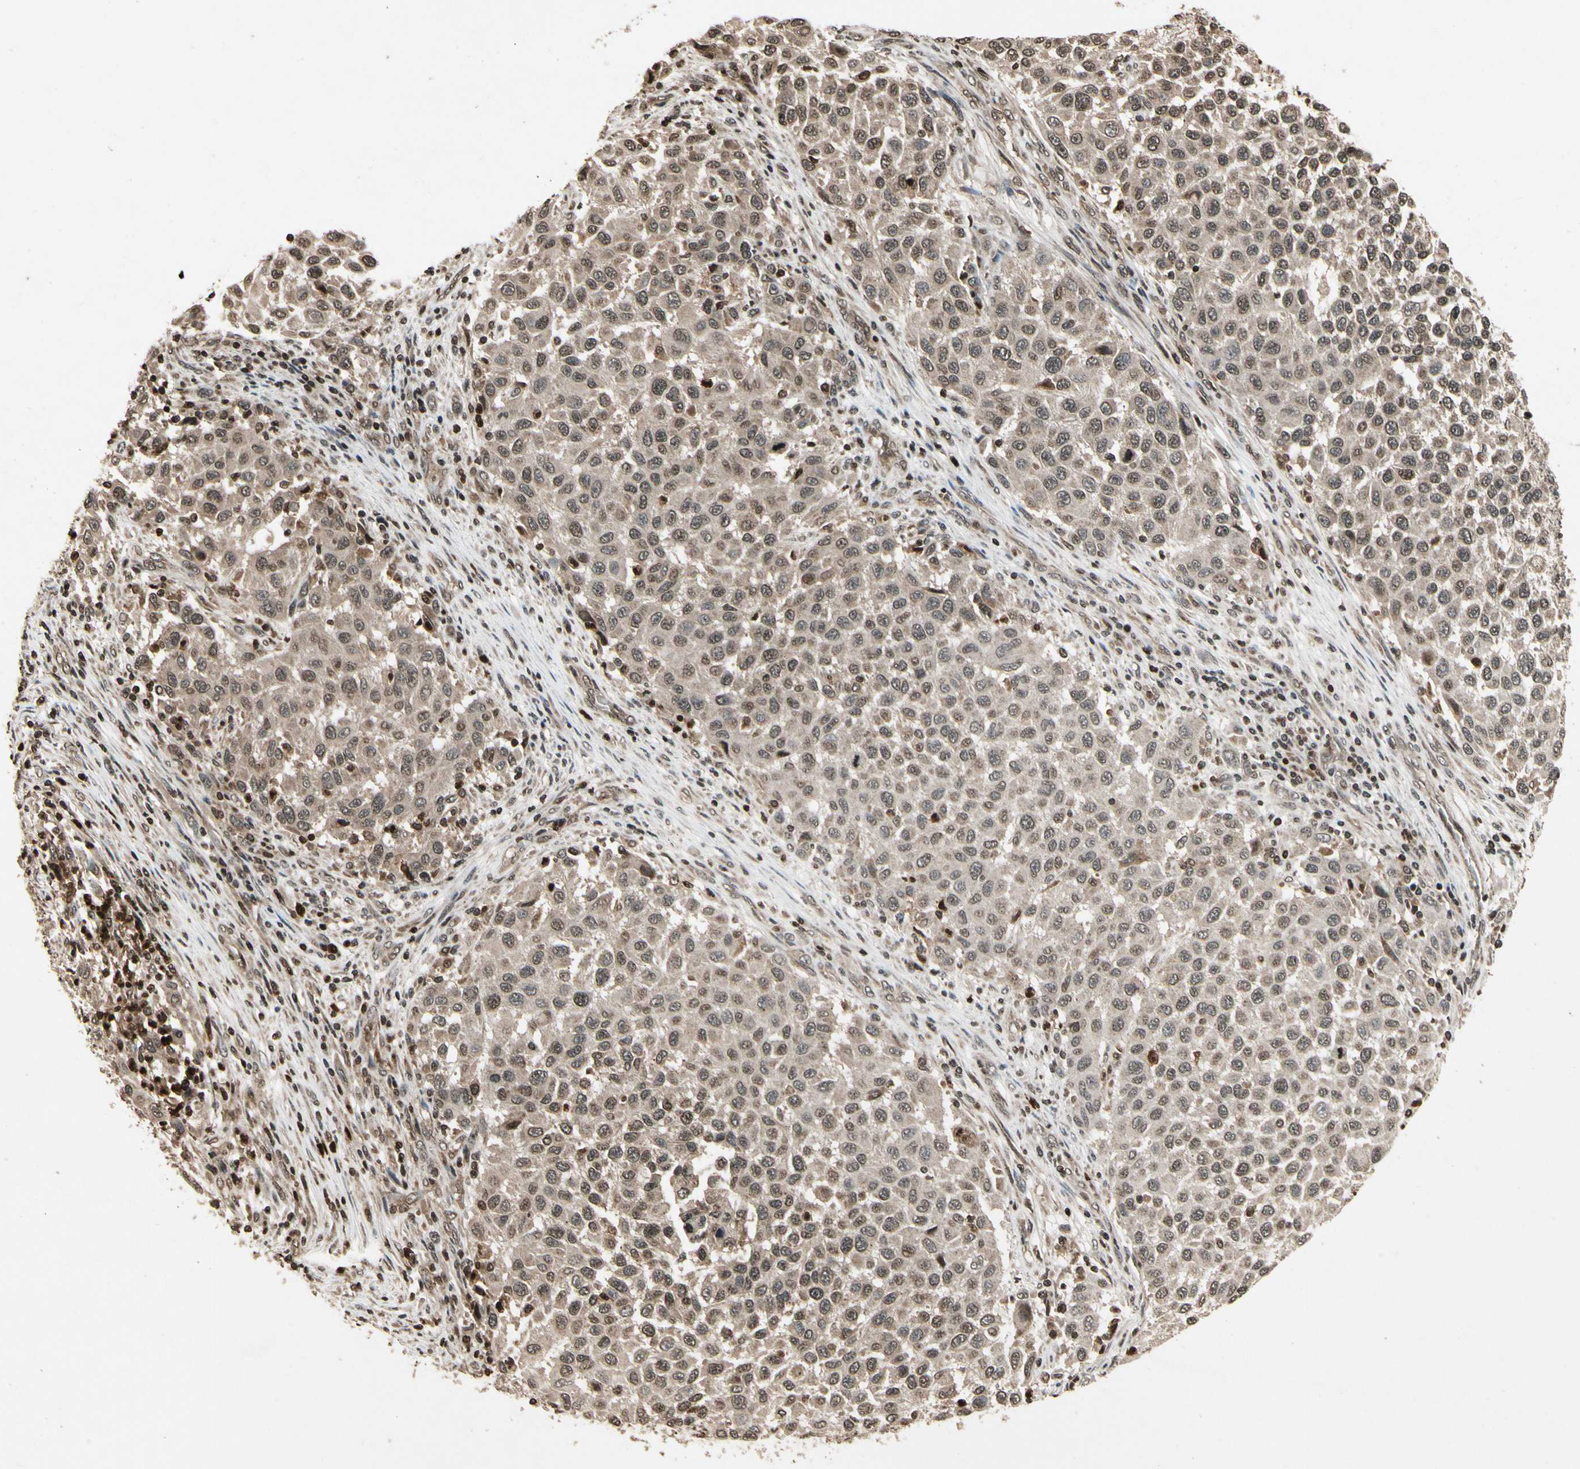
{"staining": {"intensity": "moderate", "quantity": ">75%", "location": "cytoplasmic/membranous"}, "tissue": "melanoma", "cell_type": "Tumor cells", "image_type": "cancer", "snomed": [{"axis": "morphology", "description": "Malignant melanoma, Metastatic site"}, {"axis": "topography", "description": "Lymph node"}], "caption": "The immunohistochemical stain labels moderate cytoplasmic/membranous expression in tumor cells of melanoma tissue. The staining was performed using DAB, with brown indicating positive protein expression. Nuclei are stained blue with hematoxylin.", "gene": "GLRX", "patient": {"sex": "male", "age": 61}}